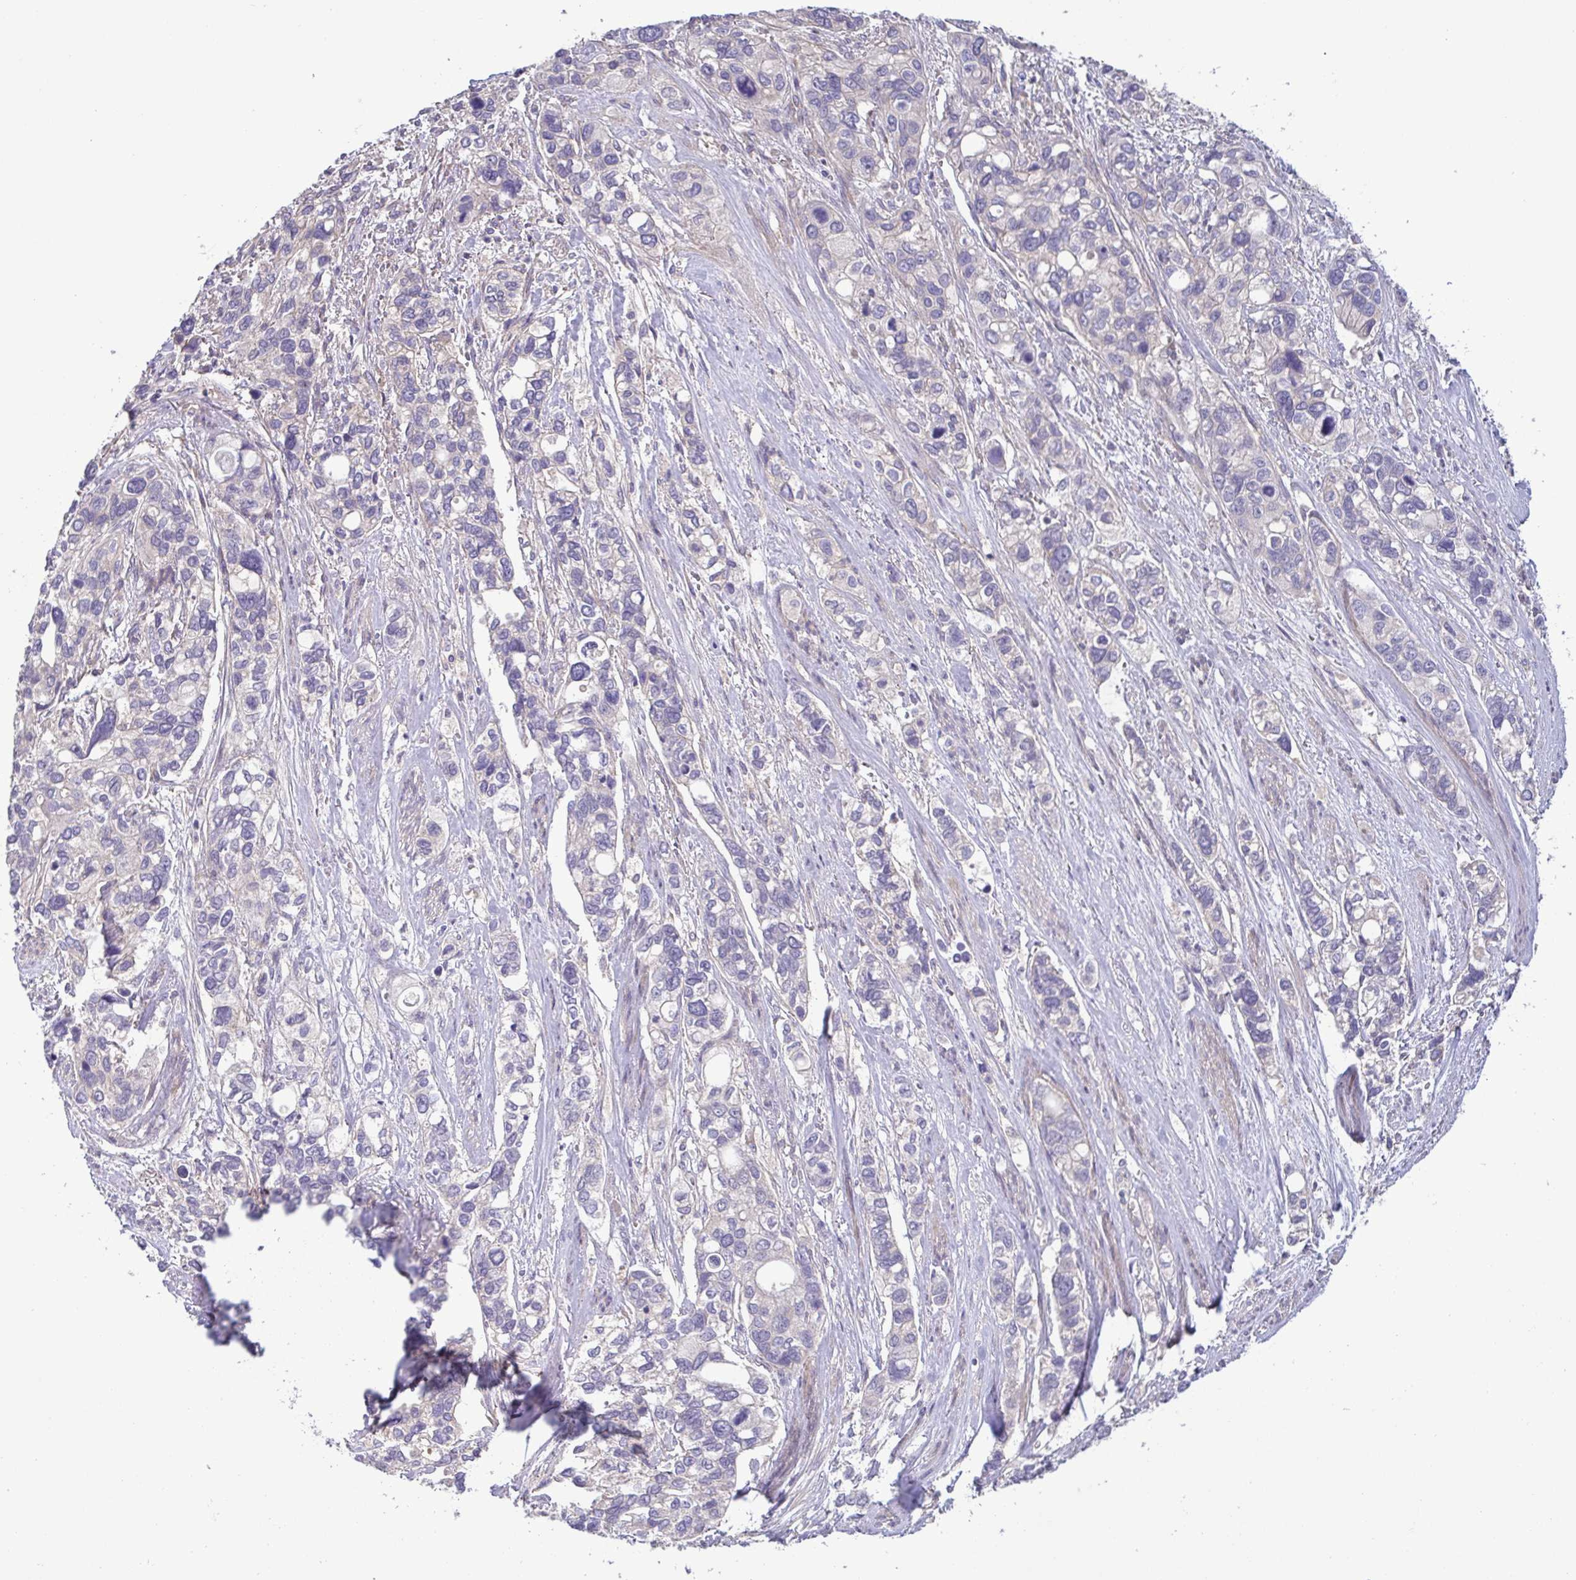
{"staining": {"intensity": "negative", "quantity": "none", "location": "none"}, "tissue": "stomach cancer", "cell_type": "Tumor cells", "image_type": "cancer", "snomed": [{"axis": "morphology", "description": "Adenocarcinoma, NOS"}, {"axis": "topography", "description": "Stomach, upper"}], "caption": "DAB (3,3'-diaminobenzidine) immunohistochemical staining of stomach cancer (adenocarcinoma) shows no significant positivity in tumor cells.", "gene": "LMF2", "patient": {"sex": "female", "age": 81}}